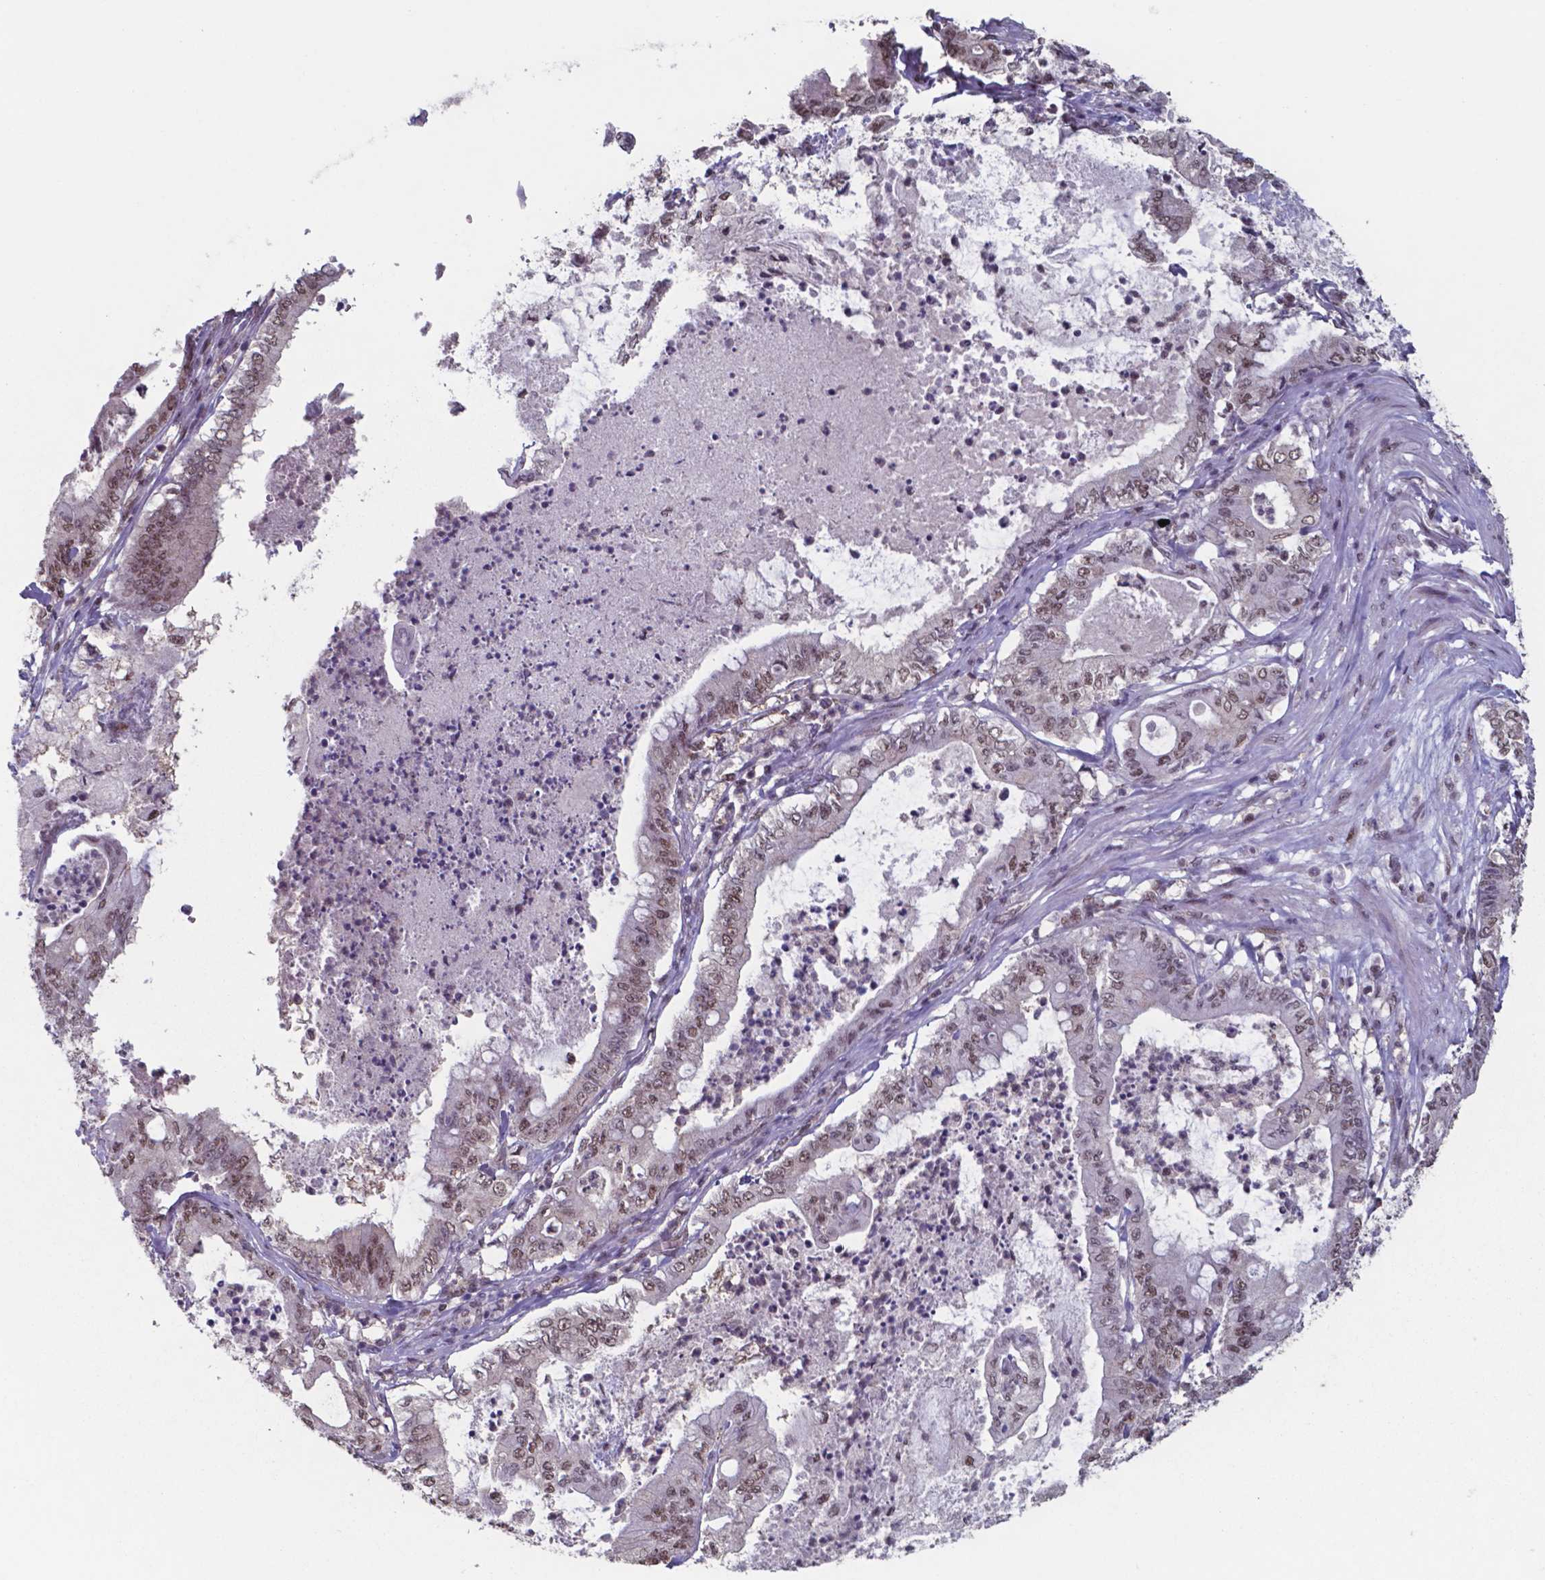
{"staining": {"intensity": "moderate", "quantity": ">75%", "location": "nuclear"}, "tissue": "pancreatic cancer", "cell_type": "Tumor cells", "image_type": "cancer", "snomed": [{"axis": "morphology", "description": "Adenocarcinoma, NOS"}, {"axis": "topography", "description": "Pancreas"}], "caption": "Approximately >75% of tumor cells in pancreatic cancer (adenocarcinoma) exhibit moderate nuclear protein expression as visualized by brown immunohistochemical staining.", "gene": "UBA1", "patient": {"sex": "male", "age": 71}}